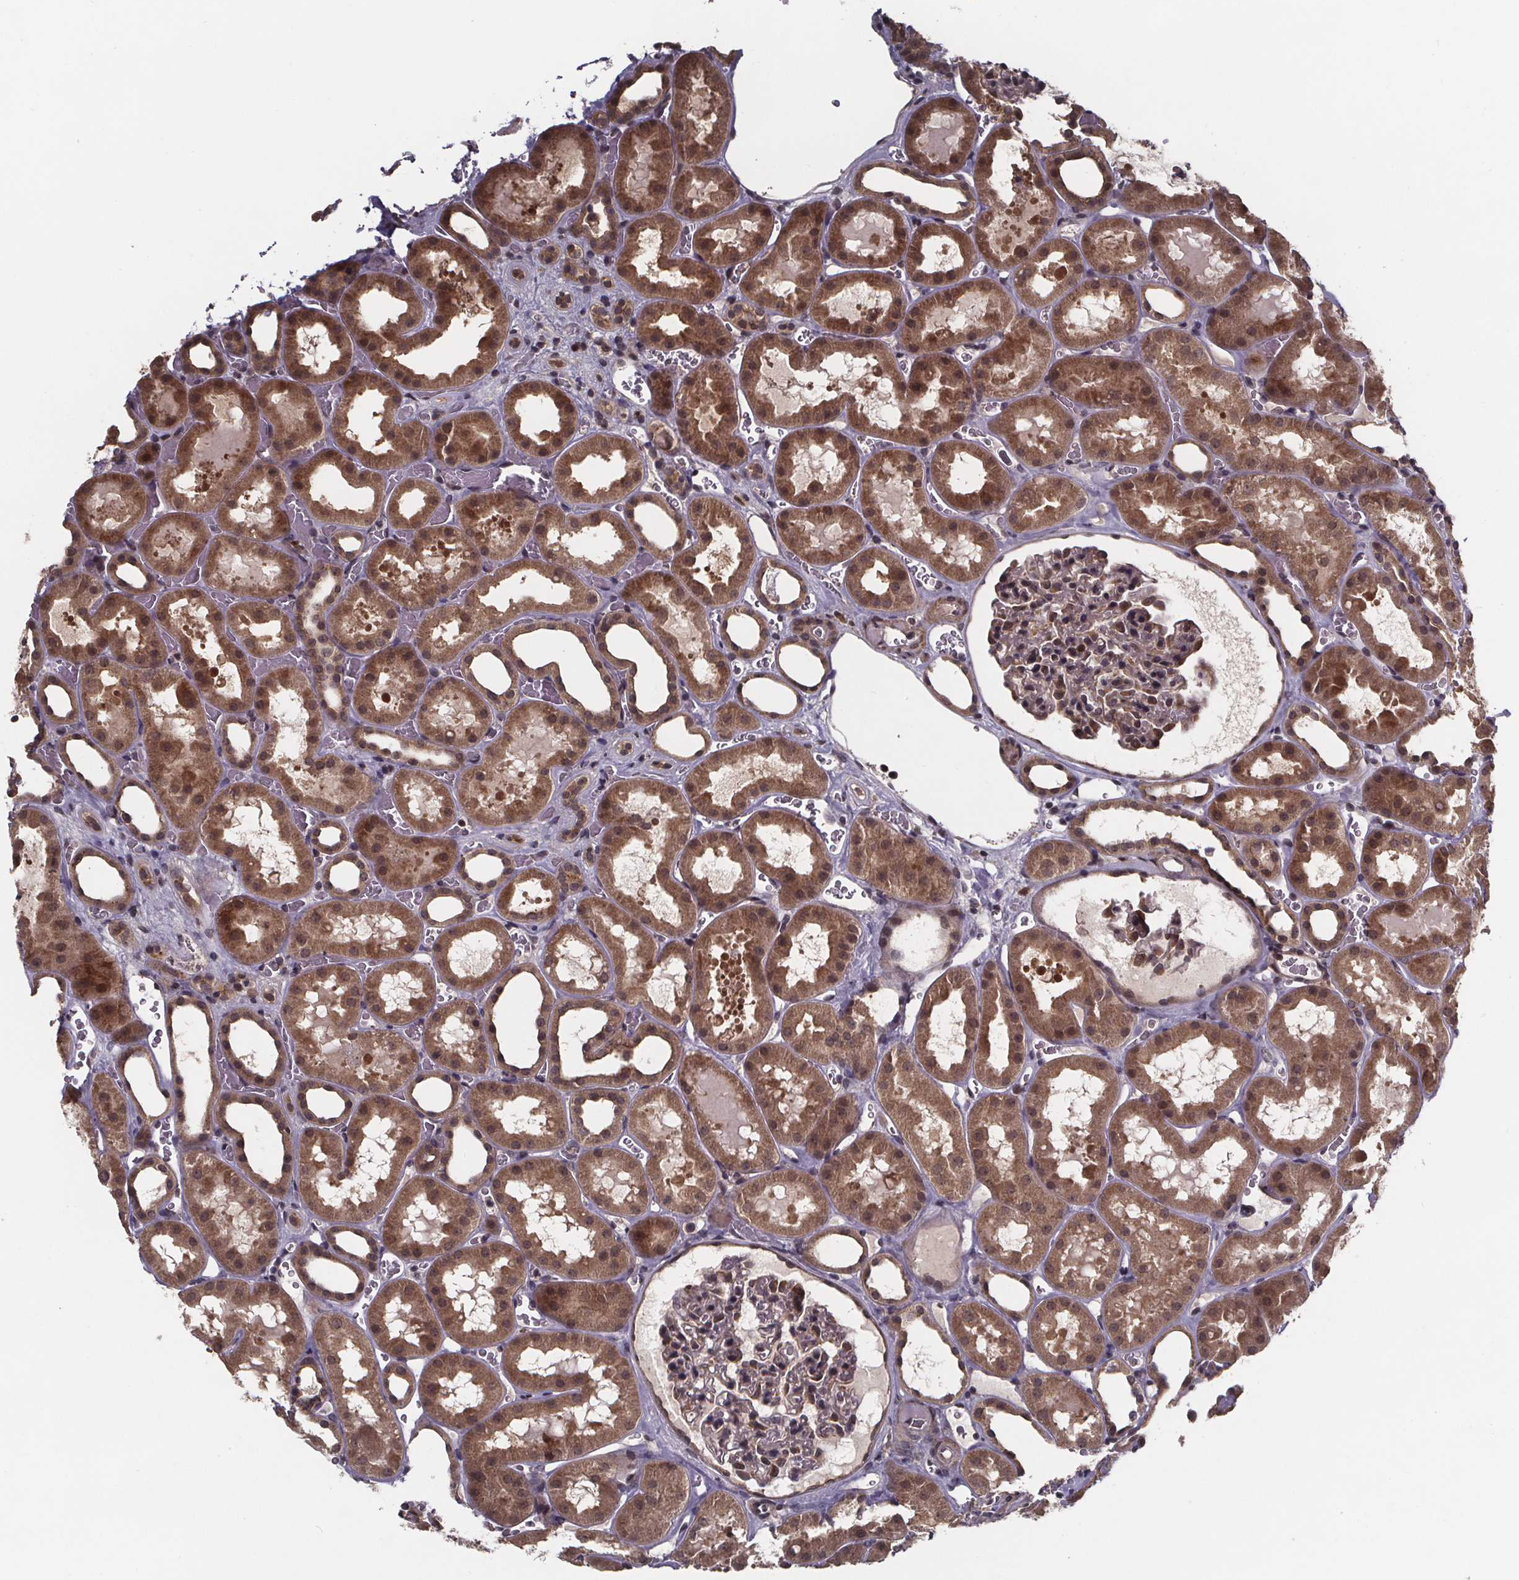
{"staining": {"intensity": "moderate", "quantity": "<25%", "location": "nuclear"}, "tissue": "kidney", "cell_type": "Cells in glomeruli", "image_type": "normal", "snomed": [{"axis": "morphology", "description": "Normal tissue, NOS"}, {"axis": "topography", "description": "Kidney"}], "caption": "Immunohistochemistry of normal human kidney displays low levels of moderate nuclear positivity in about <25% of cells in glomeruli. (Stains: DAB in brown, nuclei in blue, Microscopy: brightfield microscopy at high magnification).", "gene": "FN3KRP", "patient": {"sex": "female", "age": 41}}